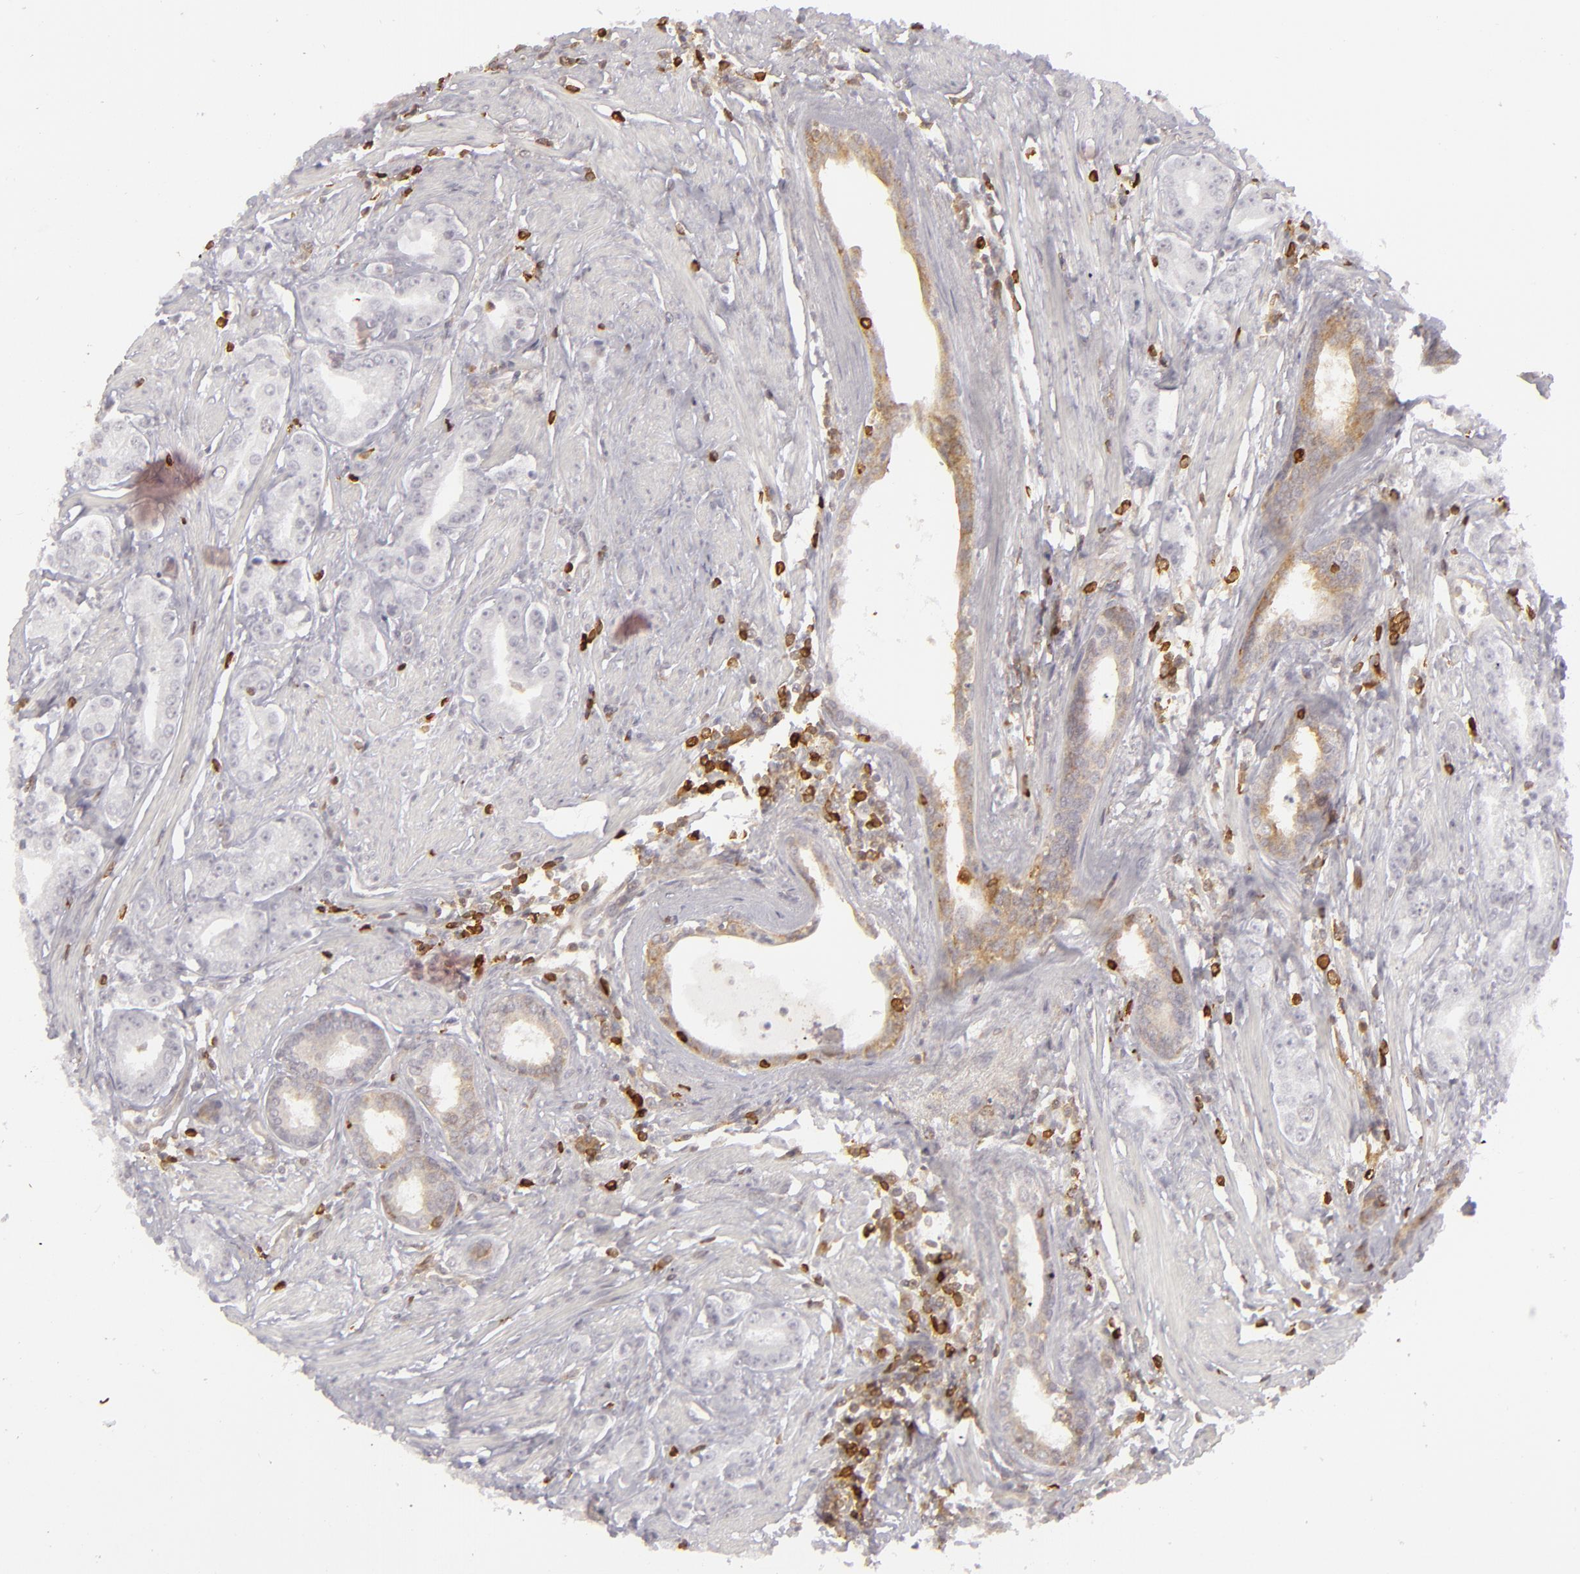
{"staining": {"intensity": "negative", "quantity": "none", "location": "none"}, "tissue": "prostate cancer", "cell_type": "Tumor cells", "image_type": "cancer", "snomed": [{"axis": "morphology", "description": "Adenocarcinoma, Medium grade"}, {"axis": "topography", "description": "Prostate"}], "caption": "DAB (3,3'-diaminobenzidine) immunohistochemical staining of human prostate cancer reveals no significant staining in tumor cells.", "gene": "APOBEC3G", "patient": {"sex": "male", "age": 72}}